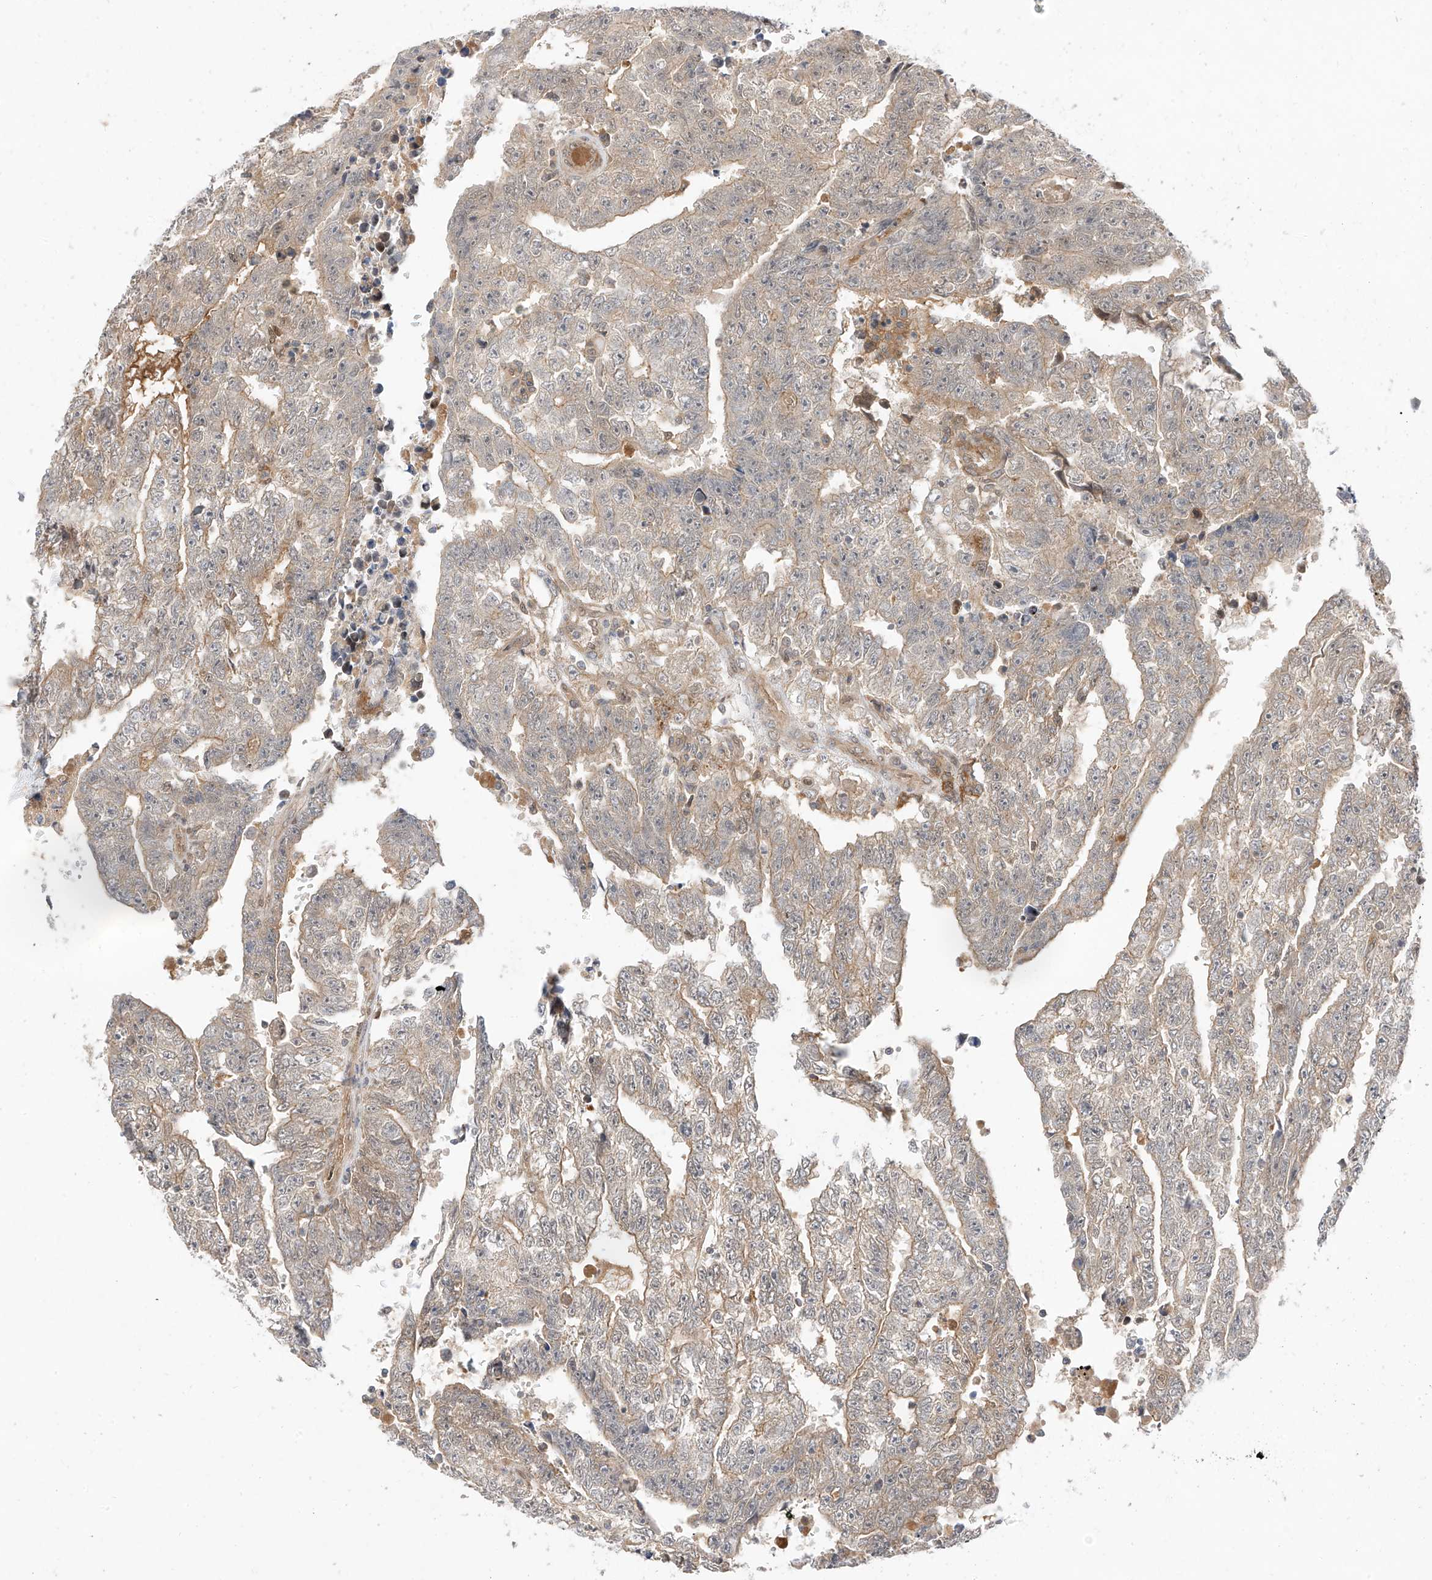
{"staining": {"intensity": "weak", "quantity": "<25%", "location": "cytoplasmic/membranous"}, "tissue": "testis cancer", "cell_type": "Tumor cells", "image_type": "cancer", "snomed": [{"axis": "morphology", "description": "Carcinoma, Embryonal, NOS"}, {"axis": "topography", "description": "Testis"}], "caption": "An IHC image of testis embryonal carcinoma is shown. There is no staining in tumor cells of testis embryonal carcinoma.", "gene": "MRTFA", "patient": {"sex": "male", "age": 25}}